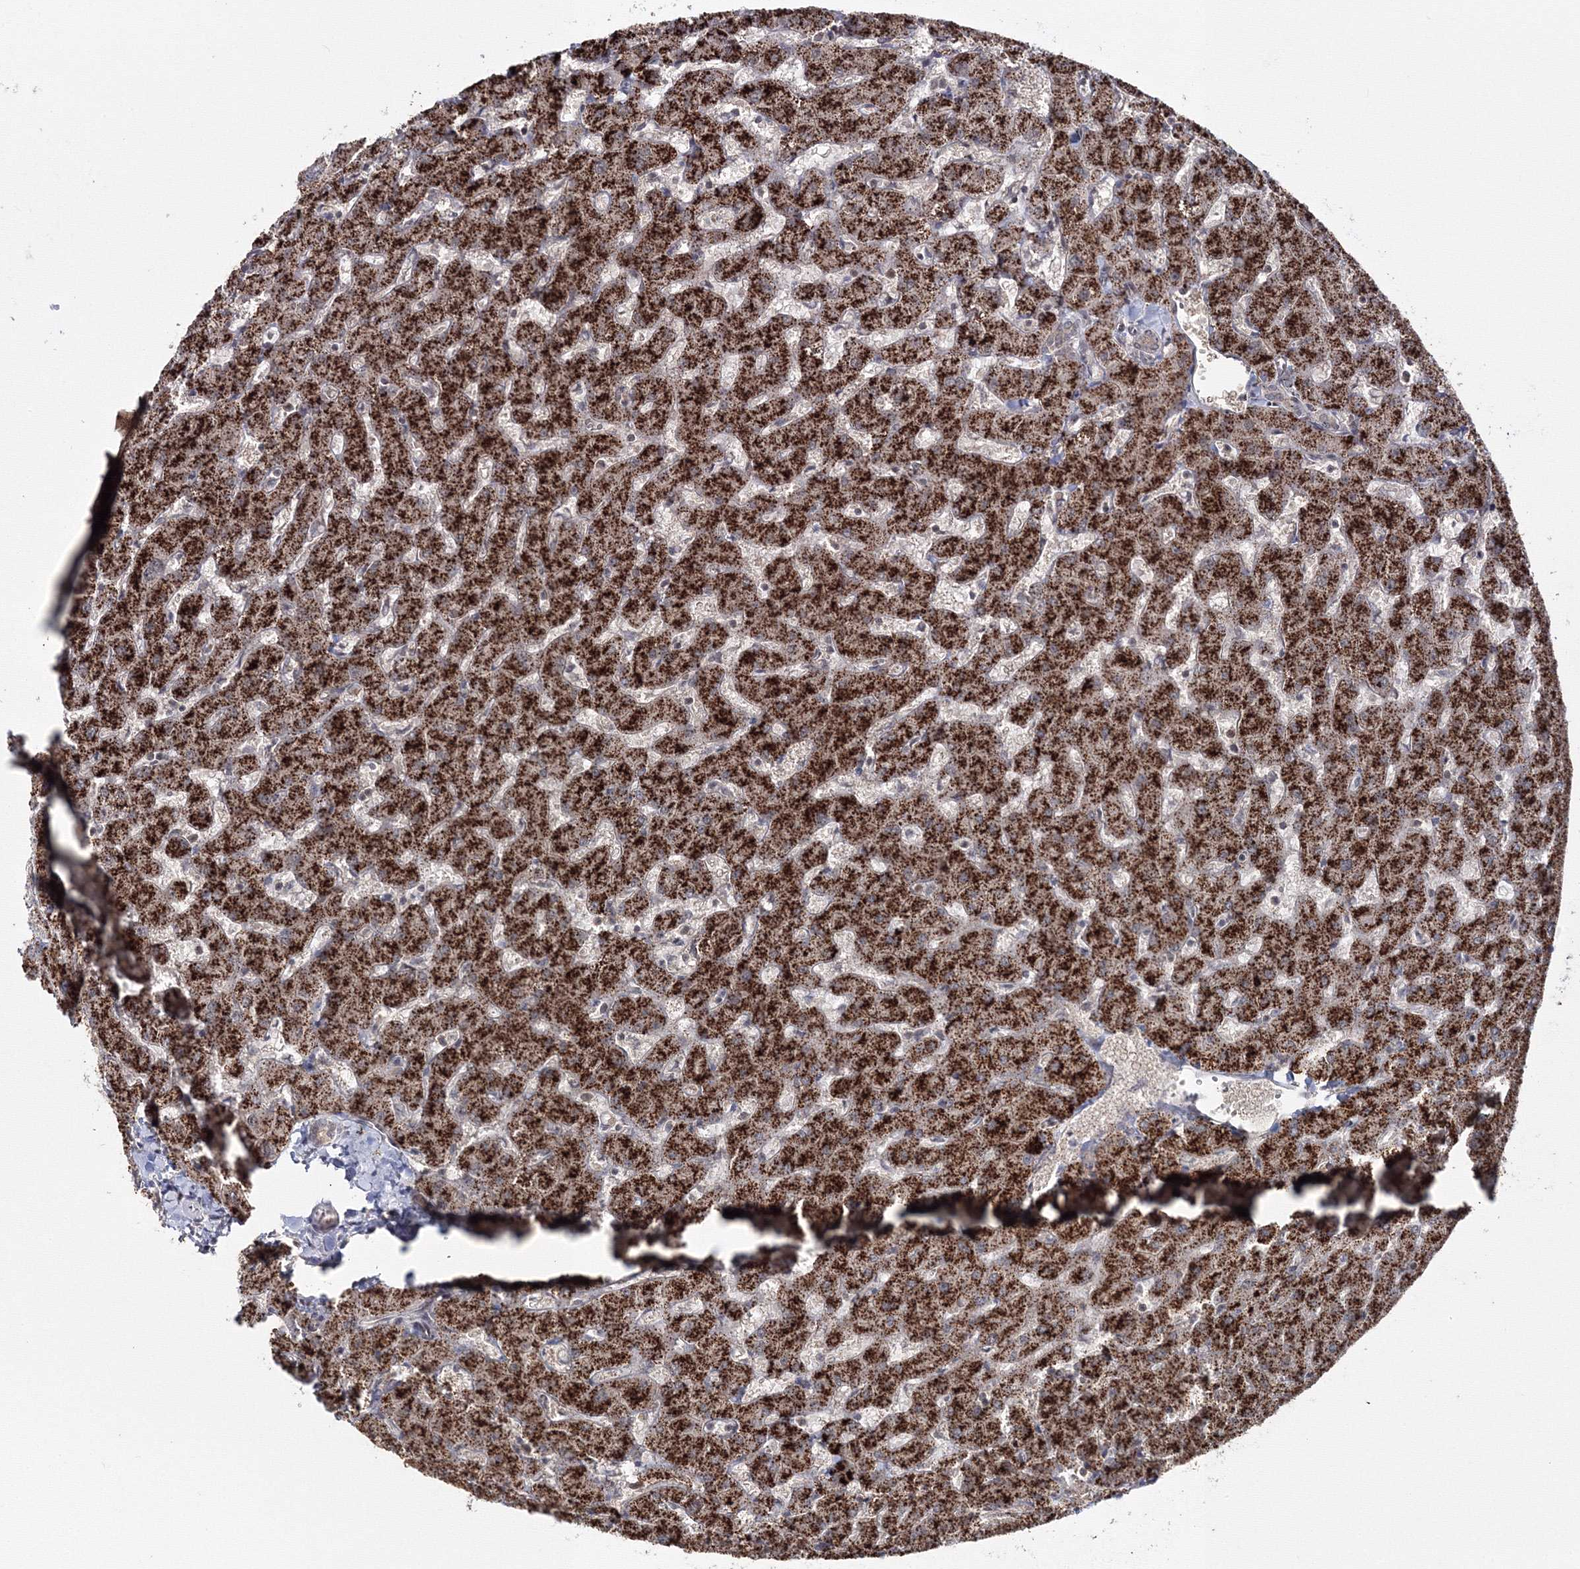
{"staining": {"intensity": "weak", "quantity": "25%-75%", "location": "cytoplasmic/membranous"}, "tissue": "liver", "cell_type": "Cholangiocytes", "image_type": "normal", "snomed": [{"axis": "morphology", "description": "Normal tissue, NOS"}, {"axis": "topography", "description": "Liver"}], "caption": "This photomicrograph demonstrates normal liver stained with immunohistochemistry to label a protein in brown. The cytoplasmic/membranous of cholangiocytes show weak positivity for the protein. Nuclei are counter-stained blue.", "gene": "ZFAND6", "patient": {"sex": "female", "age": 63}}